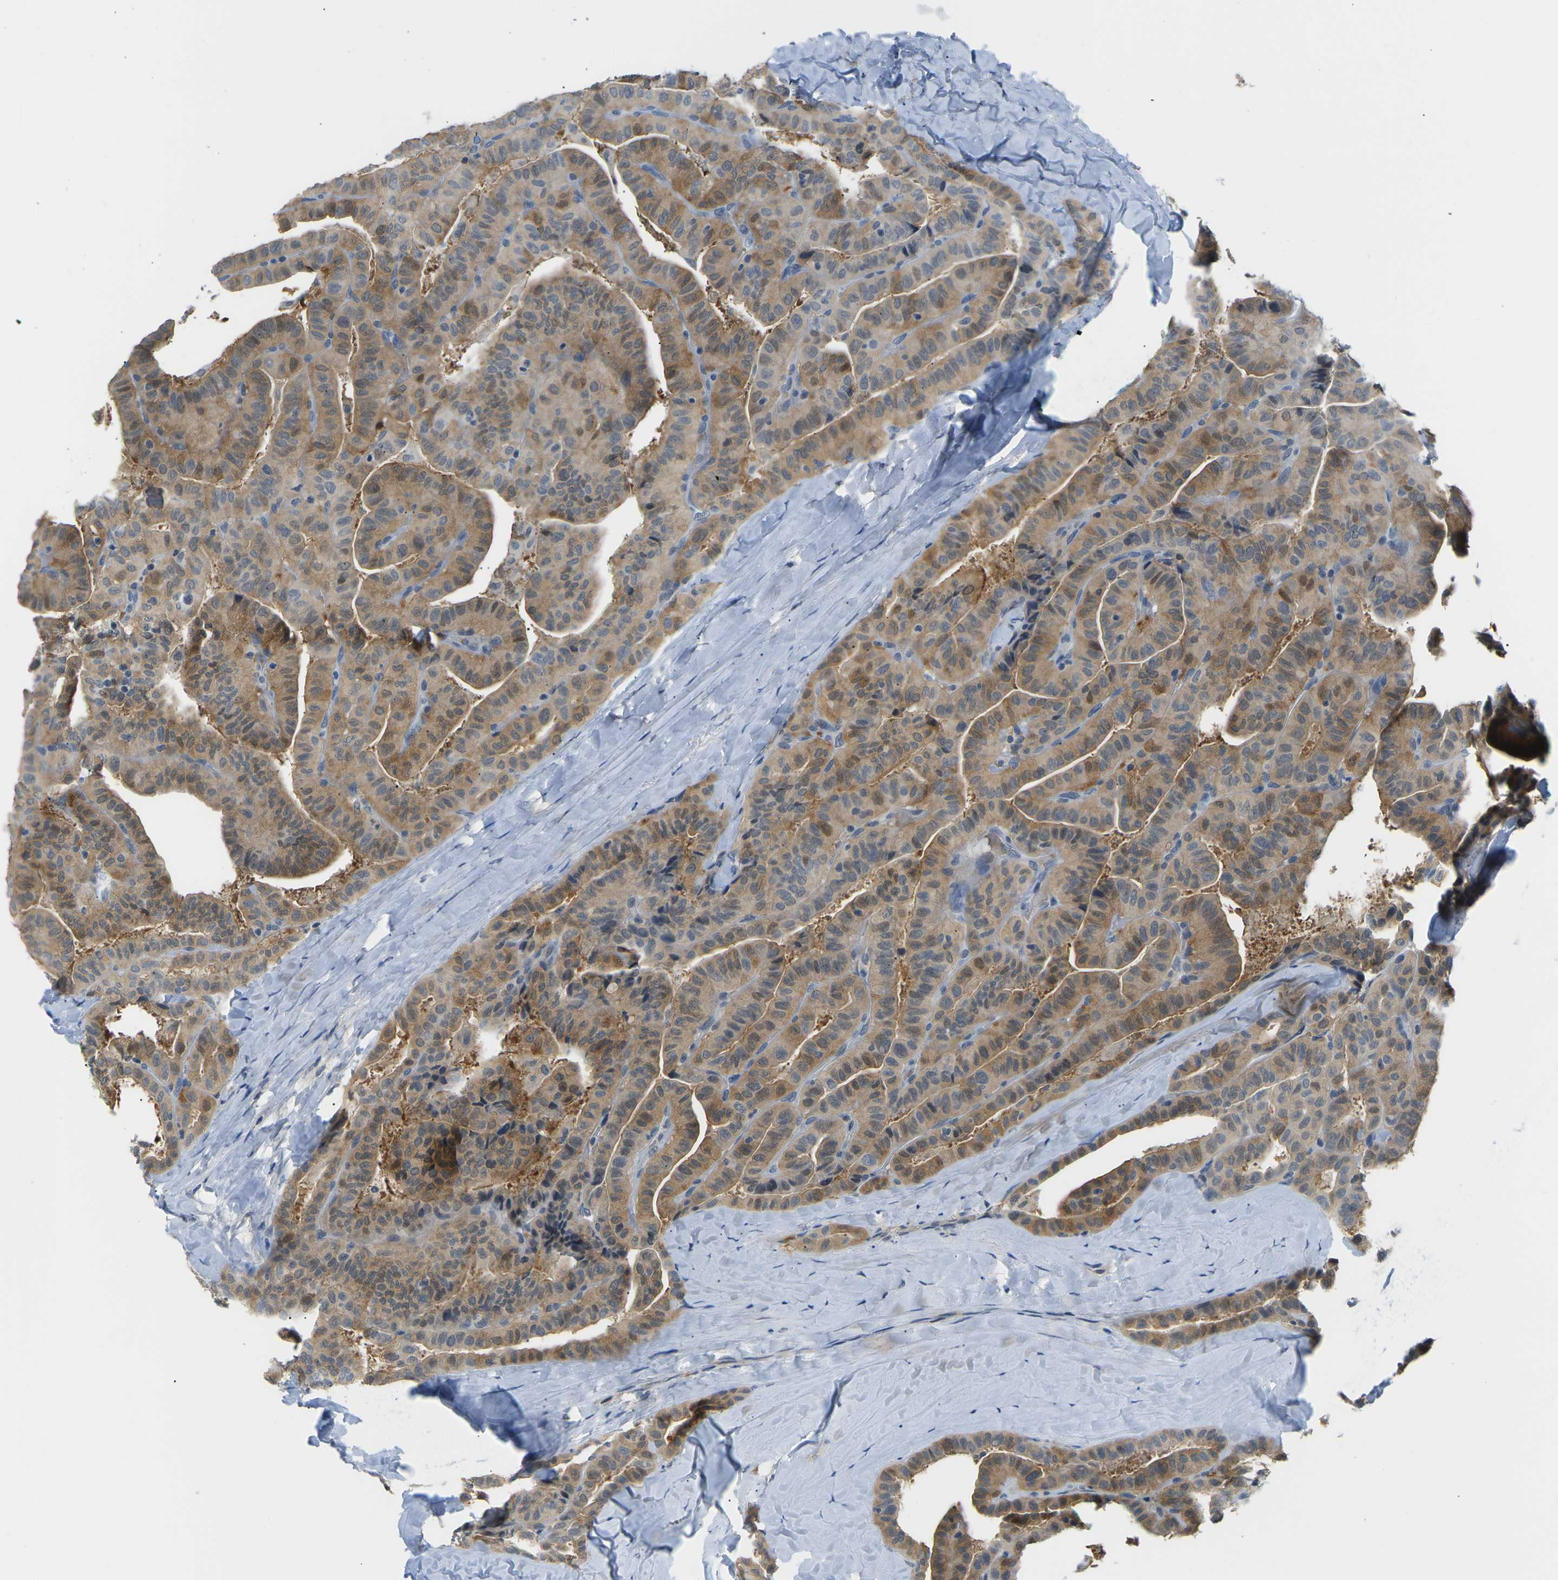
{"staining": {"intensity": "moderate", "quantity": ">75%", "location": "cytoplasmic/membranous,nuclear"}, "tissue": "thyroid cancer", "cell_type": "Tumor cells", "image_type": "cancer", "snomed": [{"axis": "morphology", "description": "Papillary adenocarcinoma, NOS"}, {"axis": "topography", "description": "Thyroid gland"}], "caption": "Thyroid cancer stained for a protein (brown) reveals moderate cytoplasmic/membranous and nuclear positive staining in approximately >75% of tumor cells.", "gene": "PSAT1", "patient": {"sex": "male", "age": 77}}